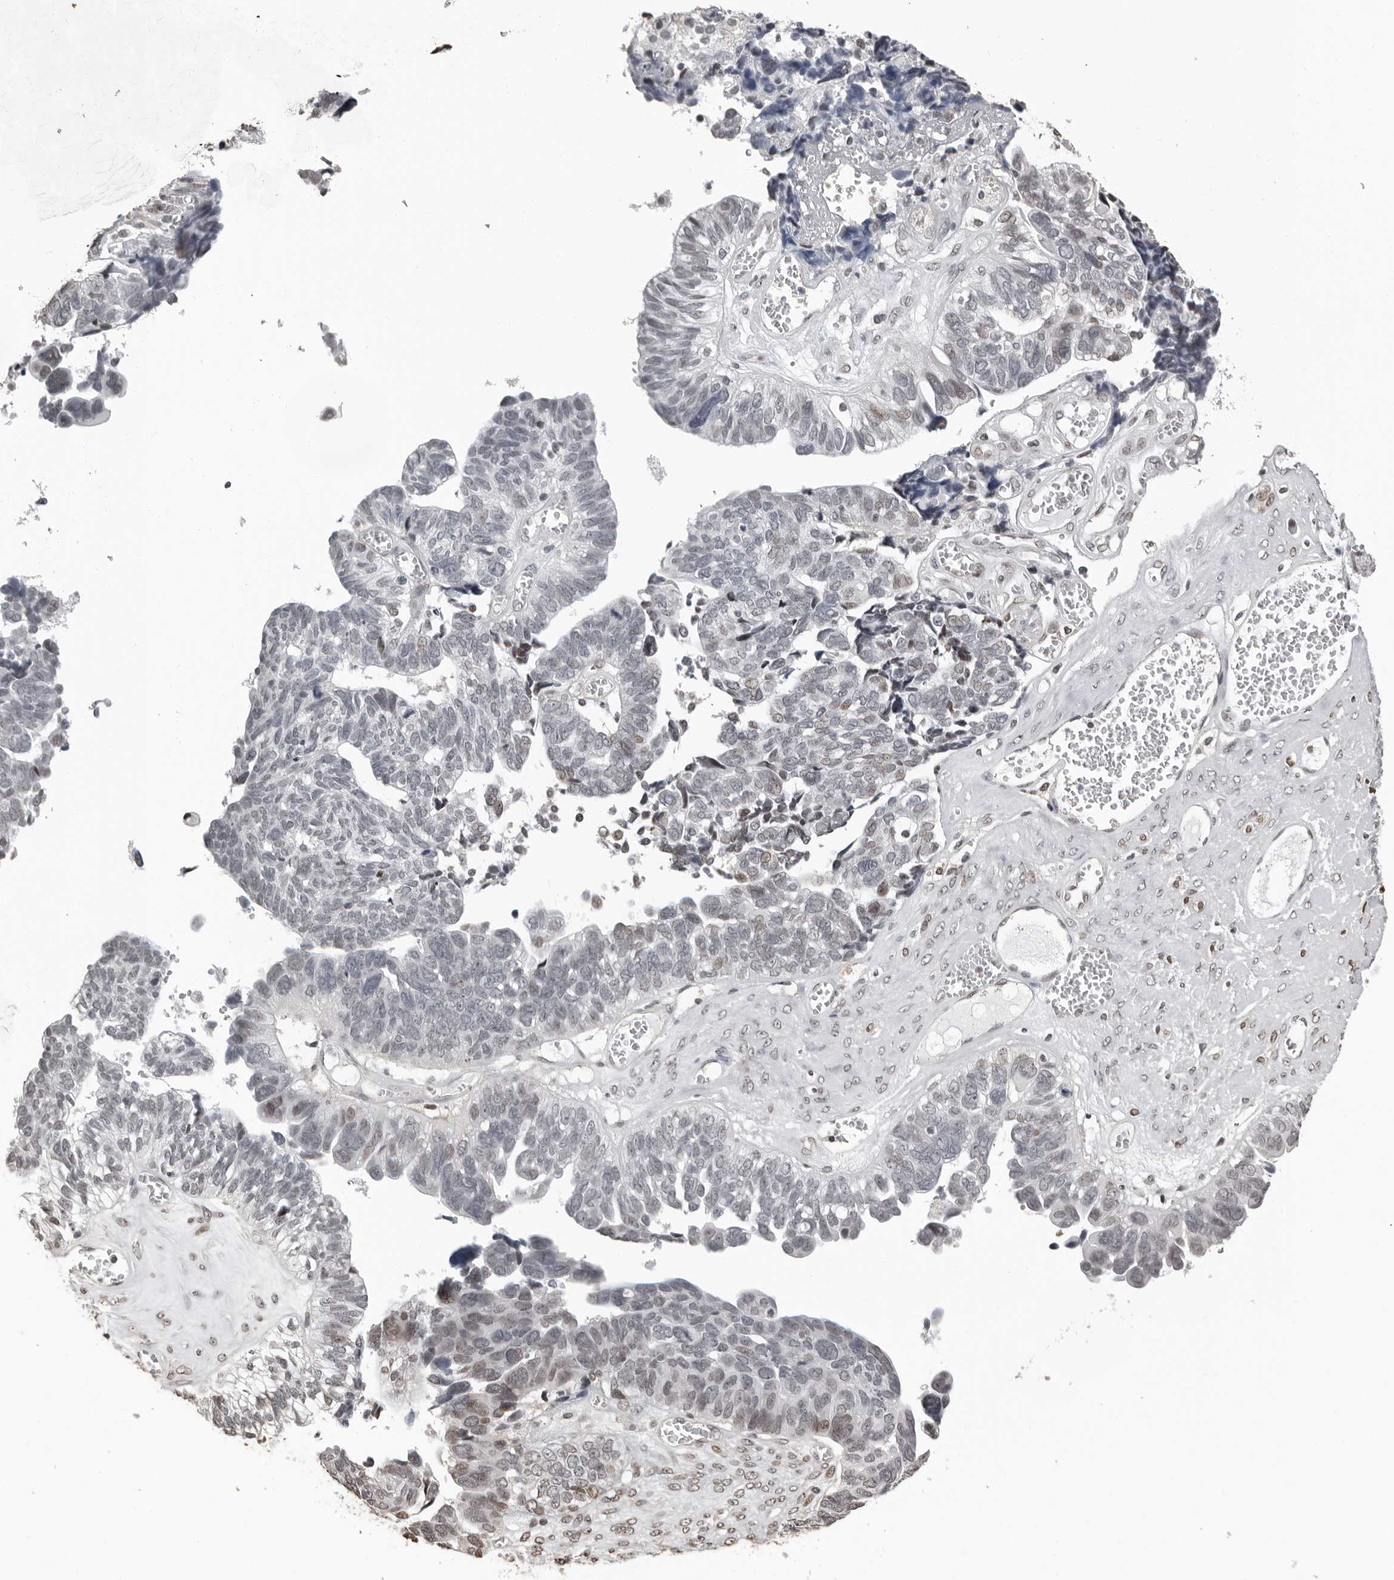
{"staining": {"intensity": "weak", "quantity": "<25%", "location": "nuclear"}, "tissue": "ovarian cancer", "cell_type": "Tumor cells", "image_type": "cancer", "snomed": [{"axis": "morphology", "description": "Cystadenocarcinoma, serous, NOS"}, {"axis": "topography", "description": "Ovary"}], "caption": "Tumor cells show no significant protein positivity in serous cystadenocarcinoma (ovarian). (DAB (3,3'-diaminobenzidine) immunohistochemistry with hematoxylin counter stain).", "gene": "ORC1", "patient": {"sex": "female", "age": 79}}